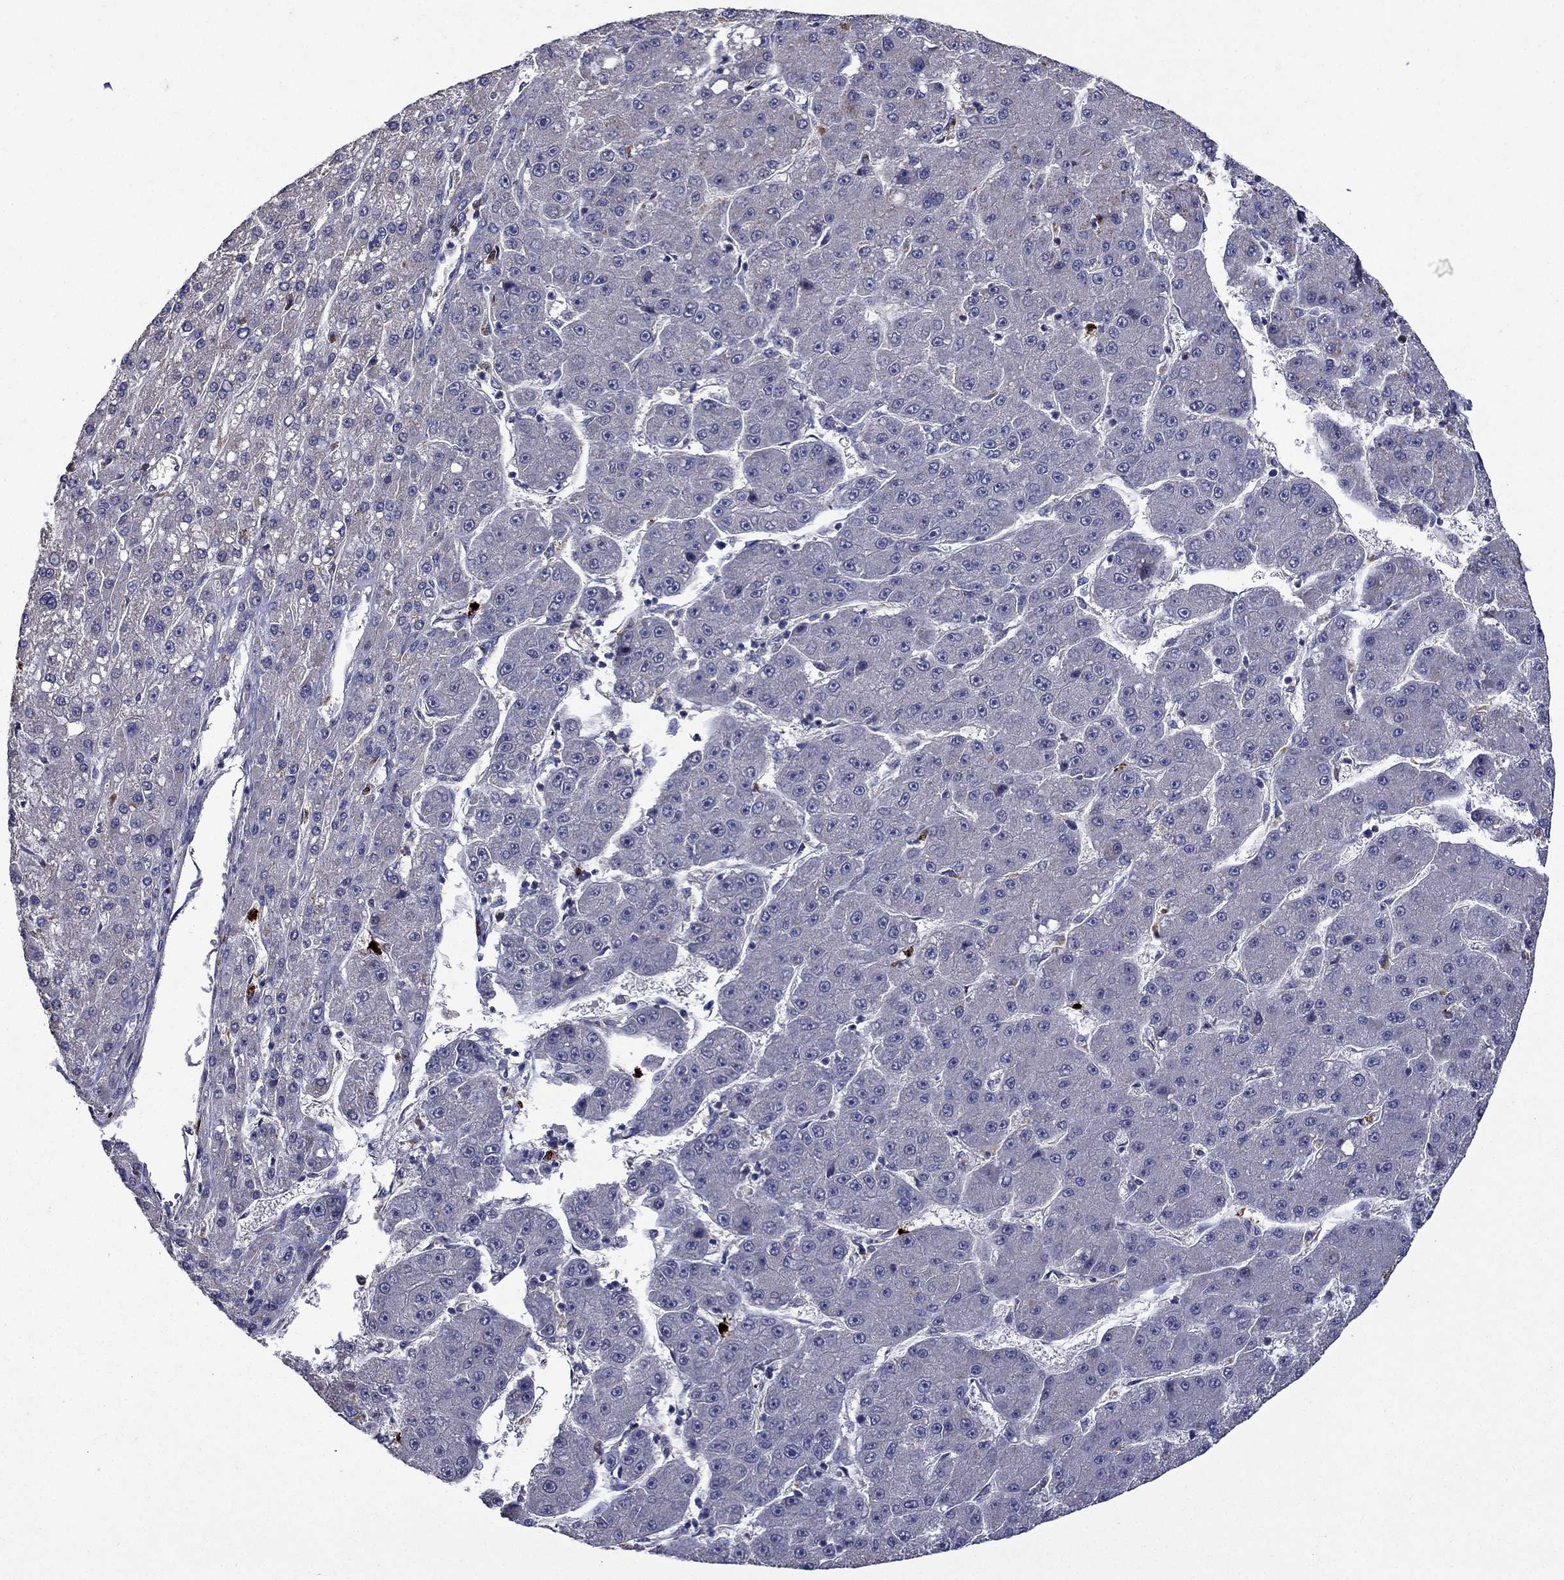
{"staining": {"intensity": "negative", "quantity": "none", "location": "none"}, "tissue": "liver cancer", "cell_type": "Tumor cells", "image_type": "cancer", "snomed": [{"axis": "morphology", "description": "Carcinoma, Hepatocellular, NOS"}, {"axis": "topography", "description": "Liver"}], "caption": "Liver hepatocellular carcinoma was stained to show a protein in brown. There is no significant staining in tumor cells.", "gene": "SATB1", "patient": {"sex": "male", "age": 67}}